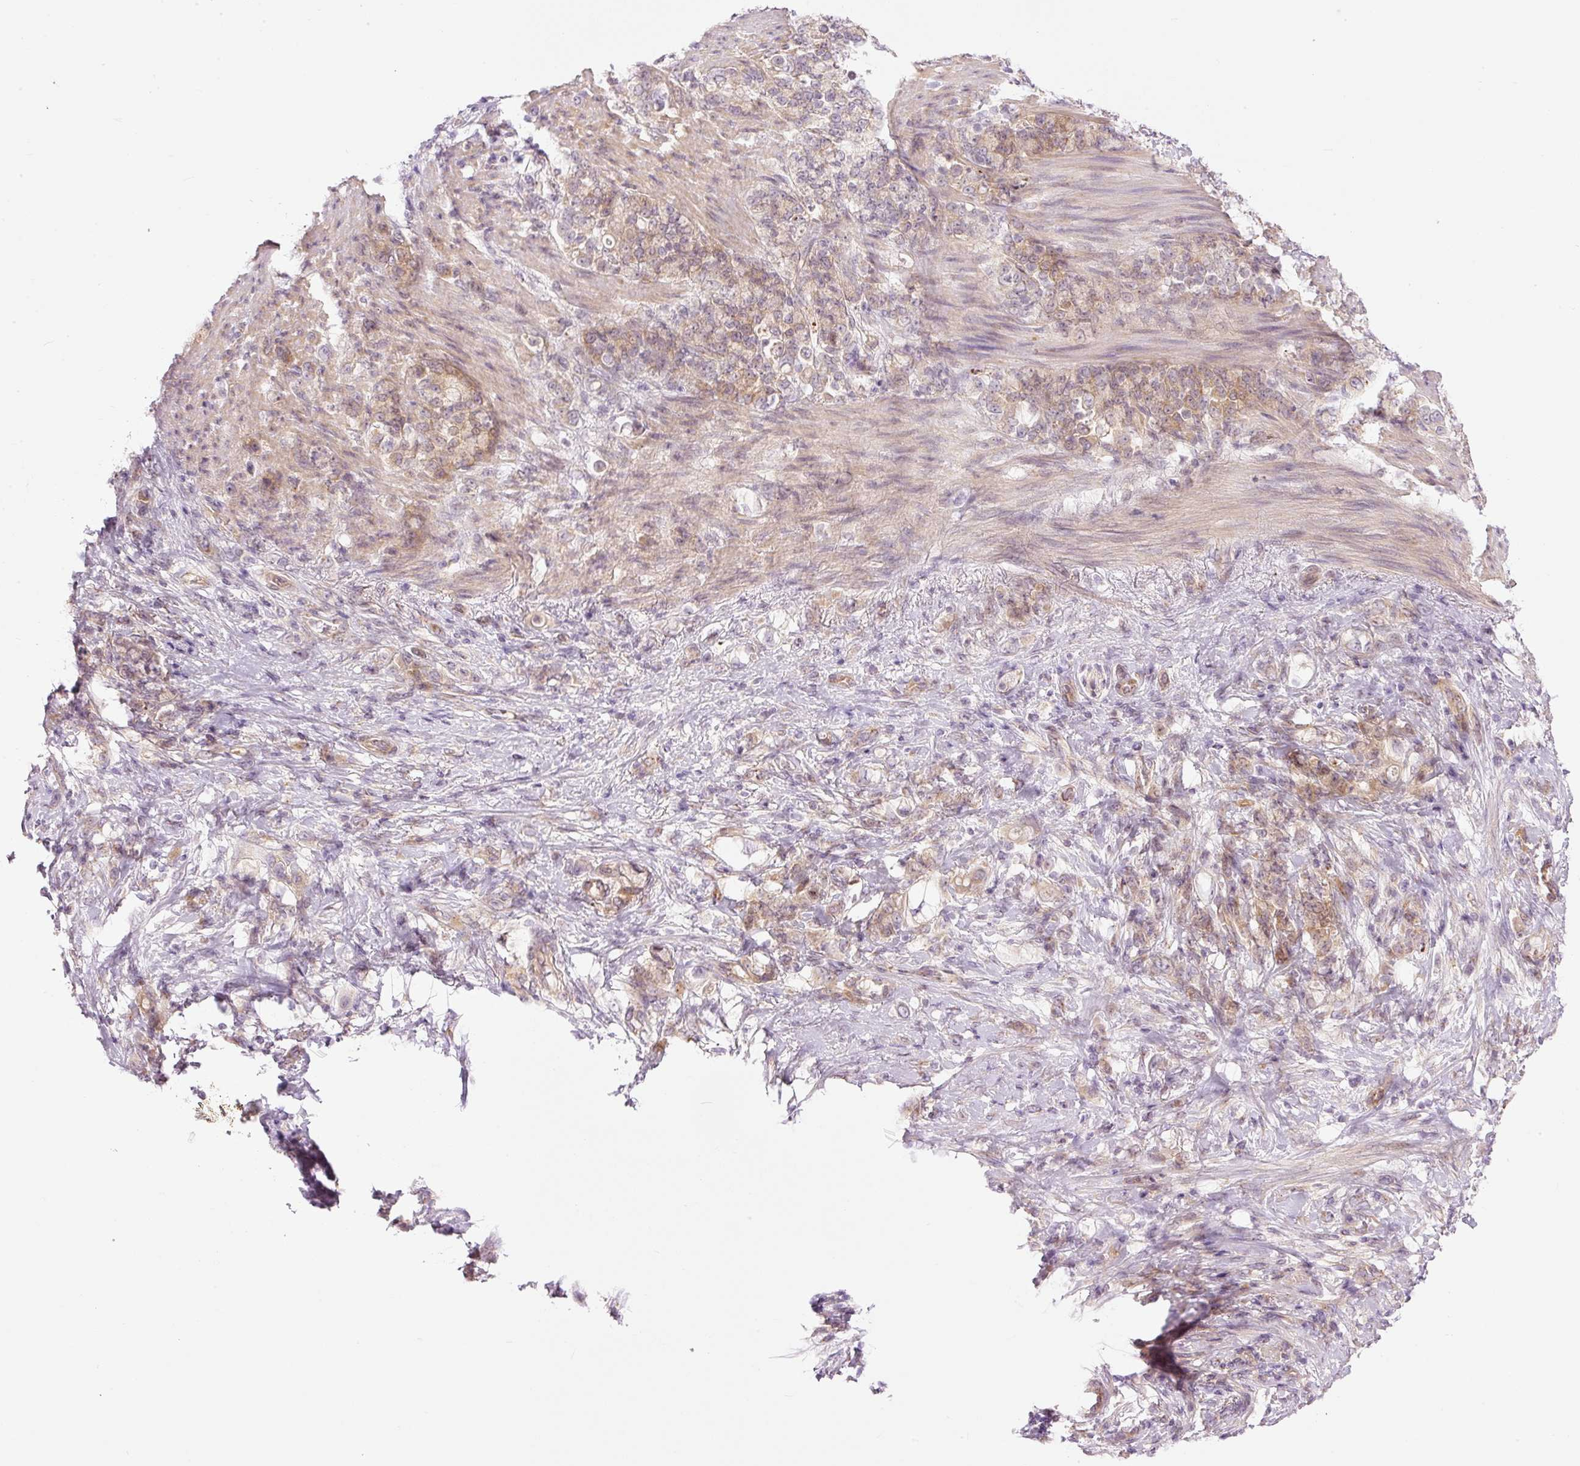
{"staining": {"intensity": "moderate", "quantity": ">75%", "location": "cytoplasmic/membranous"}, "tissue": "stomach cancer", "cell_type": "Tumor cells", "image_type": "cancer", "snomed": [{"axis": "morphology", "description": "Adenocarcinoma, NOS"}, {"axis": "topography", "description": "Stomach"}], "caption": "Moderate cytoplasmic/membranous positivity for a protein is appreciated in approximately >75% of tumor cells of adenocarcinoma (stomach) using immunohistochemistry.", "gene": "MZT2B", "patient": {"sex": "female", "age": 79}}